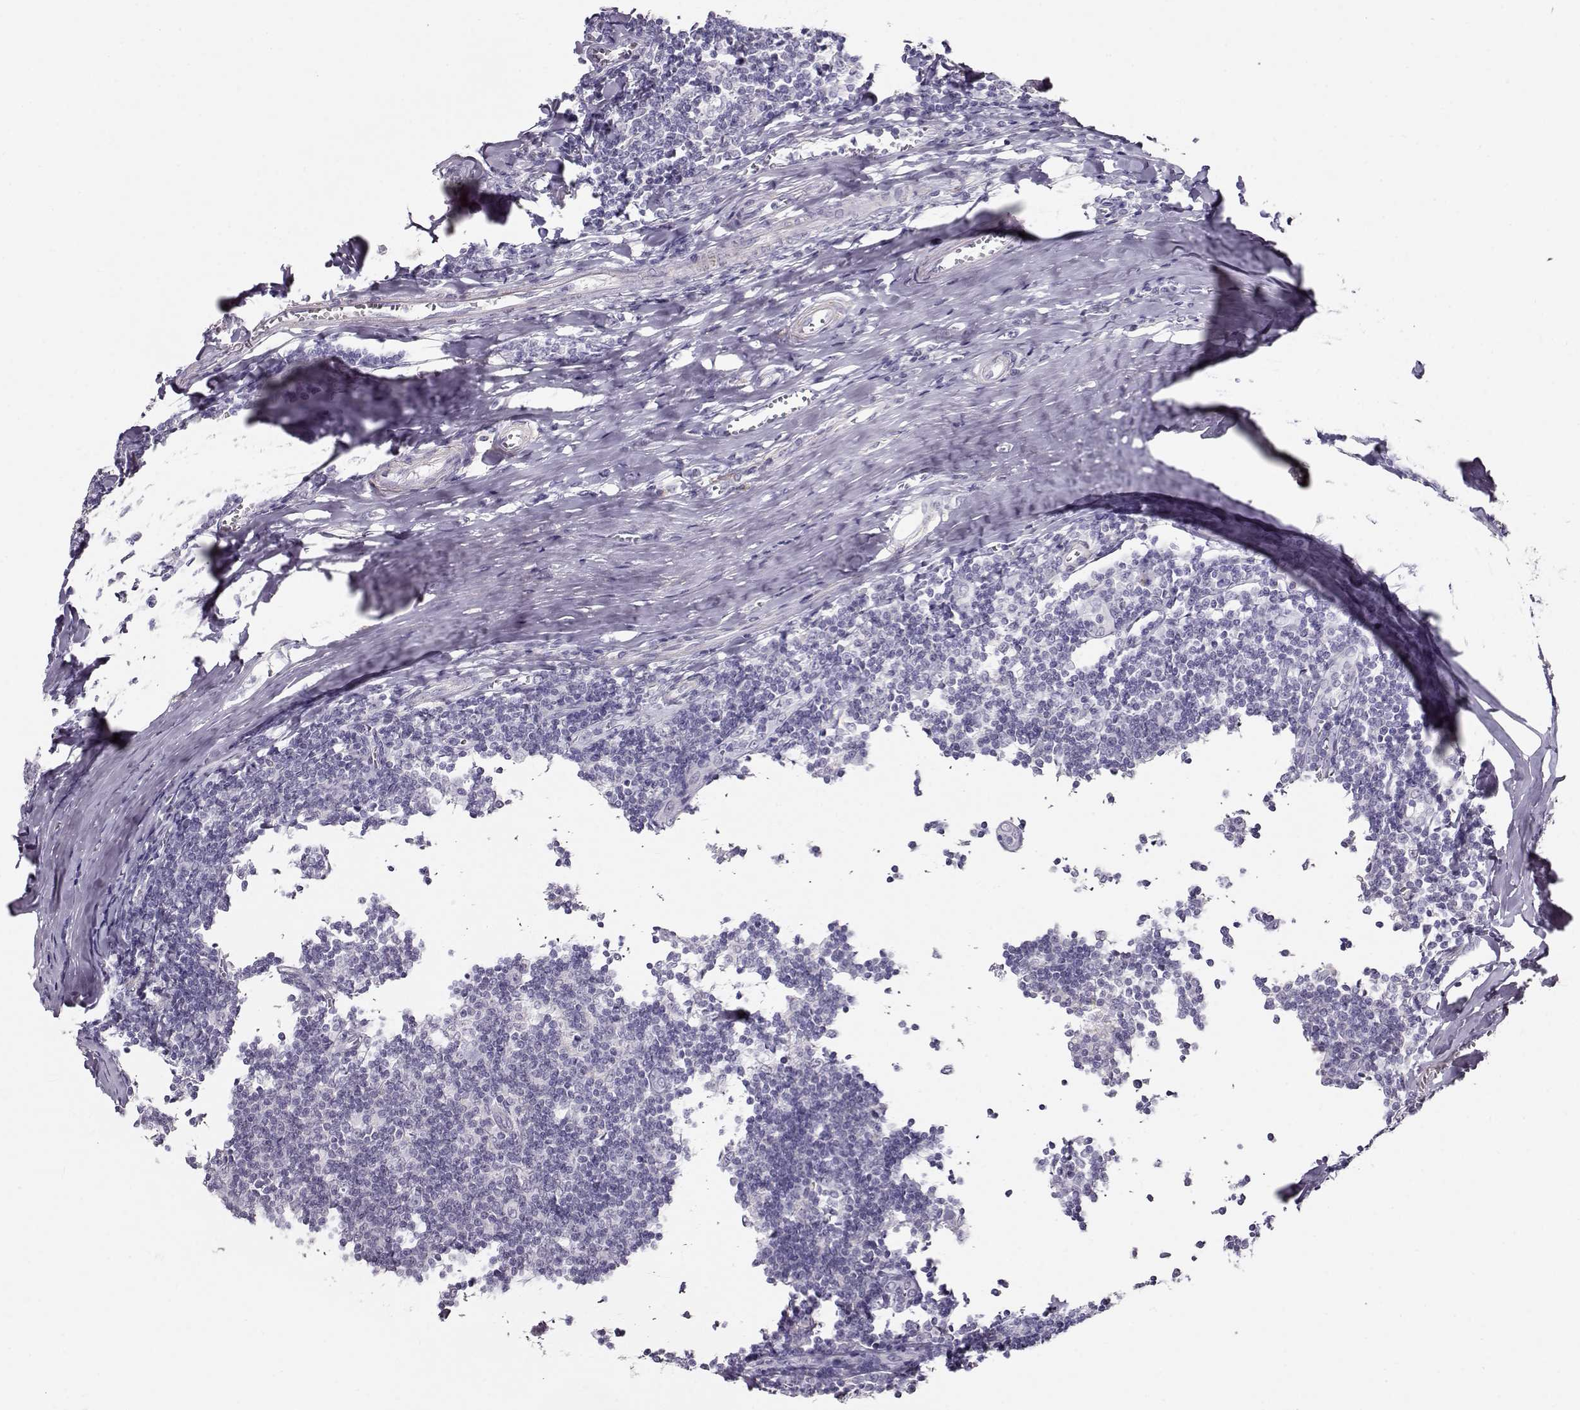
{"staining": {"intensity": "negative", "quantity": "none", "location": "none"}, "tissue": "tonsil", "cell_type": "Germinal center cells", "image_type": "normal", "snomed": [{"axis": "morphology", "description": "Normal tissue, NOS"}, {"axis": "topography", "description": "Tonsil"}], "caption": "Tonsil was stained to show a protein in brown. There is no significant expression in germinal center cells. (DAB immunohistochemistry with hematoxylin counter stain).", "gene": "RBM44", "patient": {"sex": "female", "age": 12}}